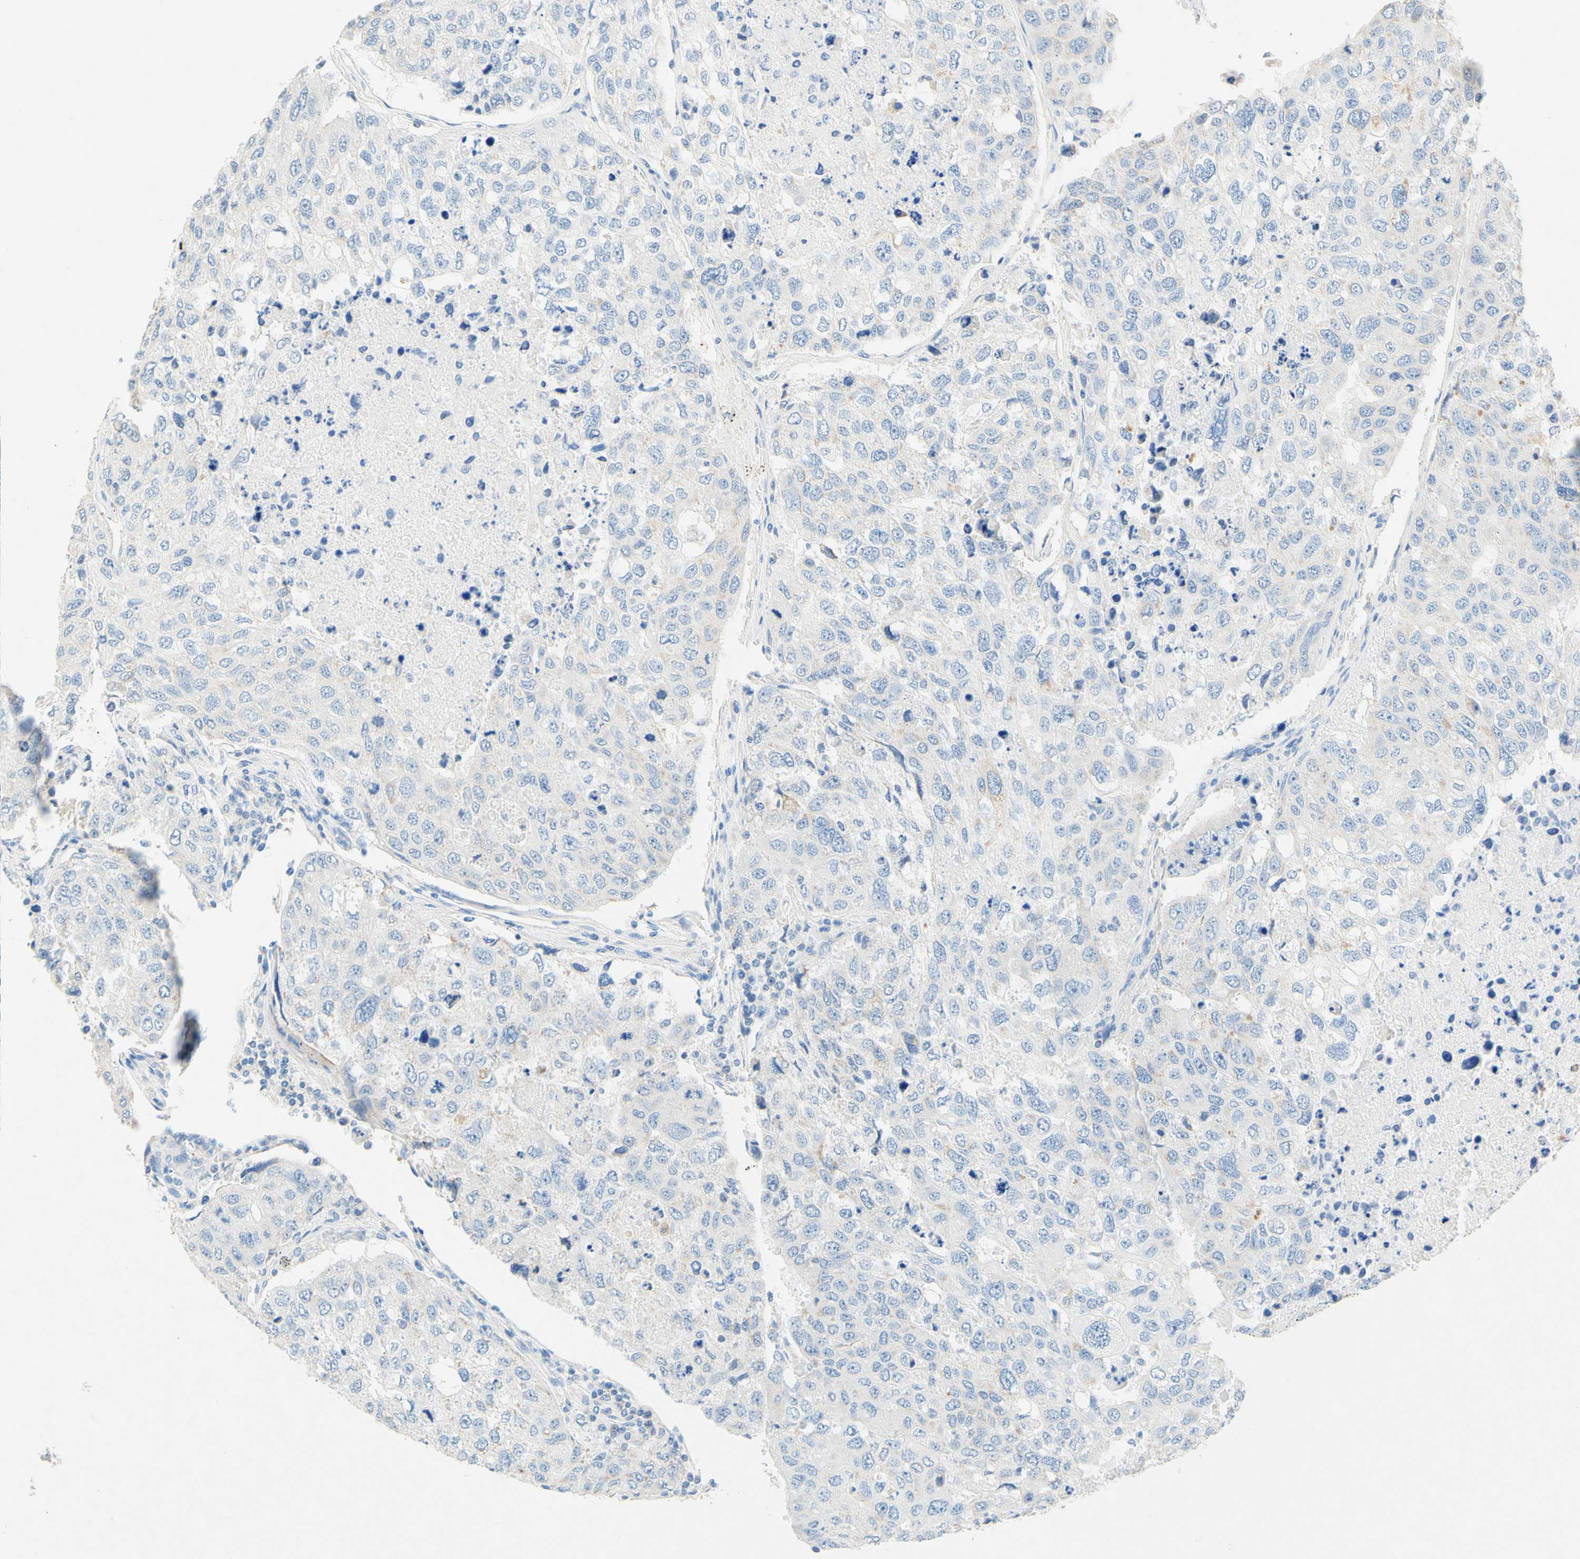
{"staining": {"intensity": "weak", "quantity": "<25%", "location": "cytoplasmic/membranous"}, "tissue": "urothelial cancer", "cell_type": "Tumor cells", "image_type": "cancer", "snomed": [{"axis": "morphology", "description": "Urothelial carcinoma, High grade"}, {"axis": "topography", "description": "Lymph node"}, {"axis": "topography", "description": "Urinary bladder"}], "caption": "Human urothelial carcinoma (high-grade) stained for a protein using IHC shows no staining in tumor cells.", "gene": "SLC46A1", "patient": {"sex": "male", "age": 51}}